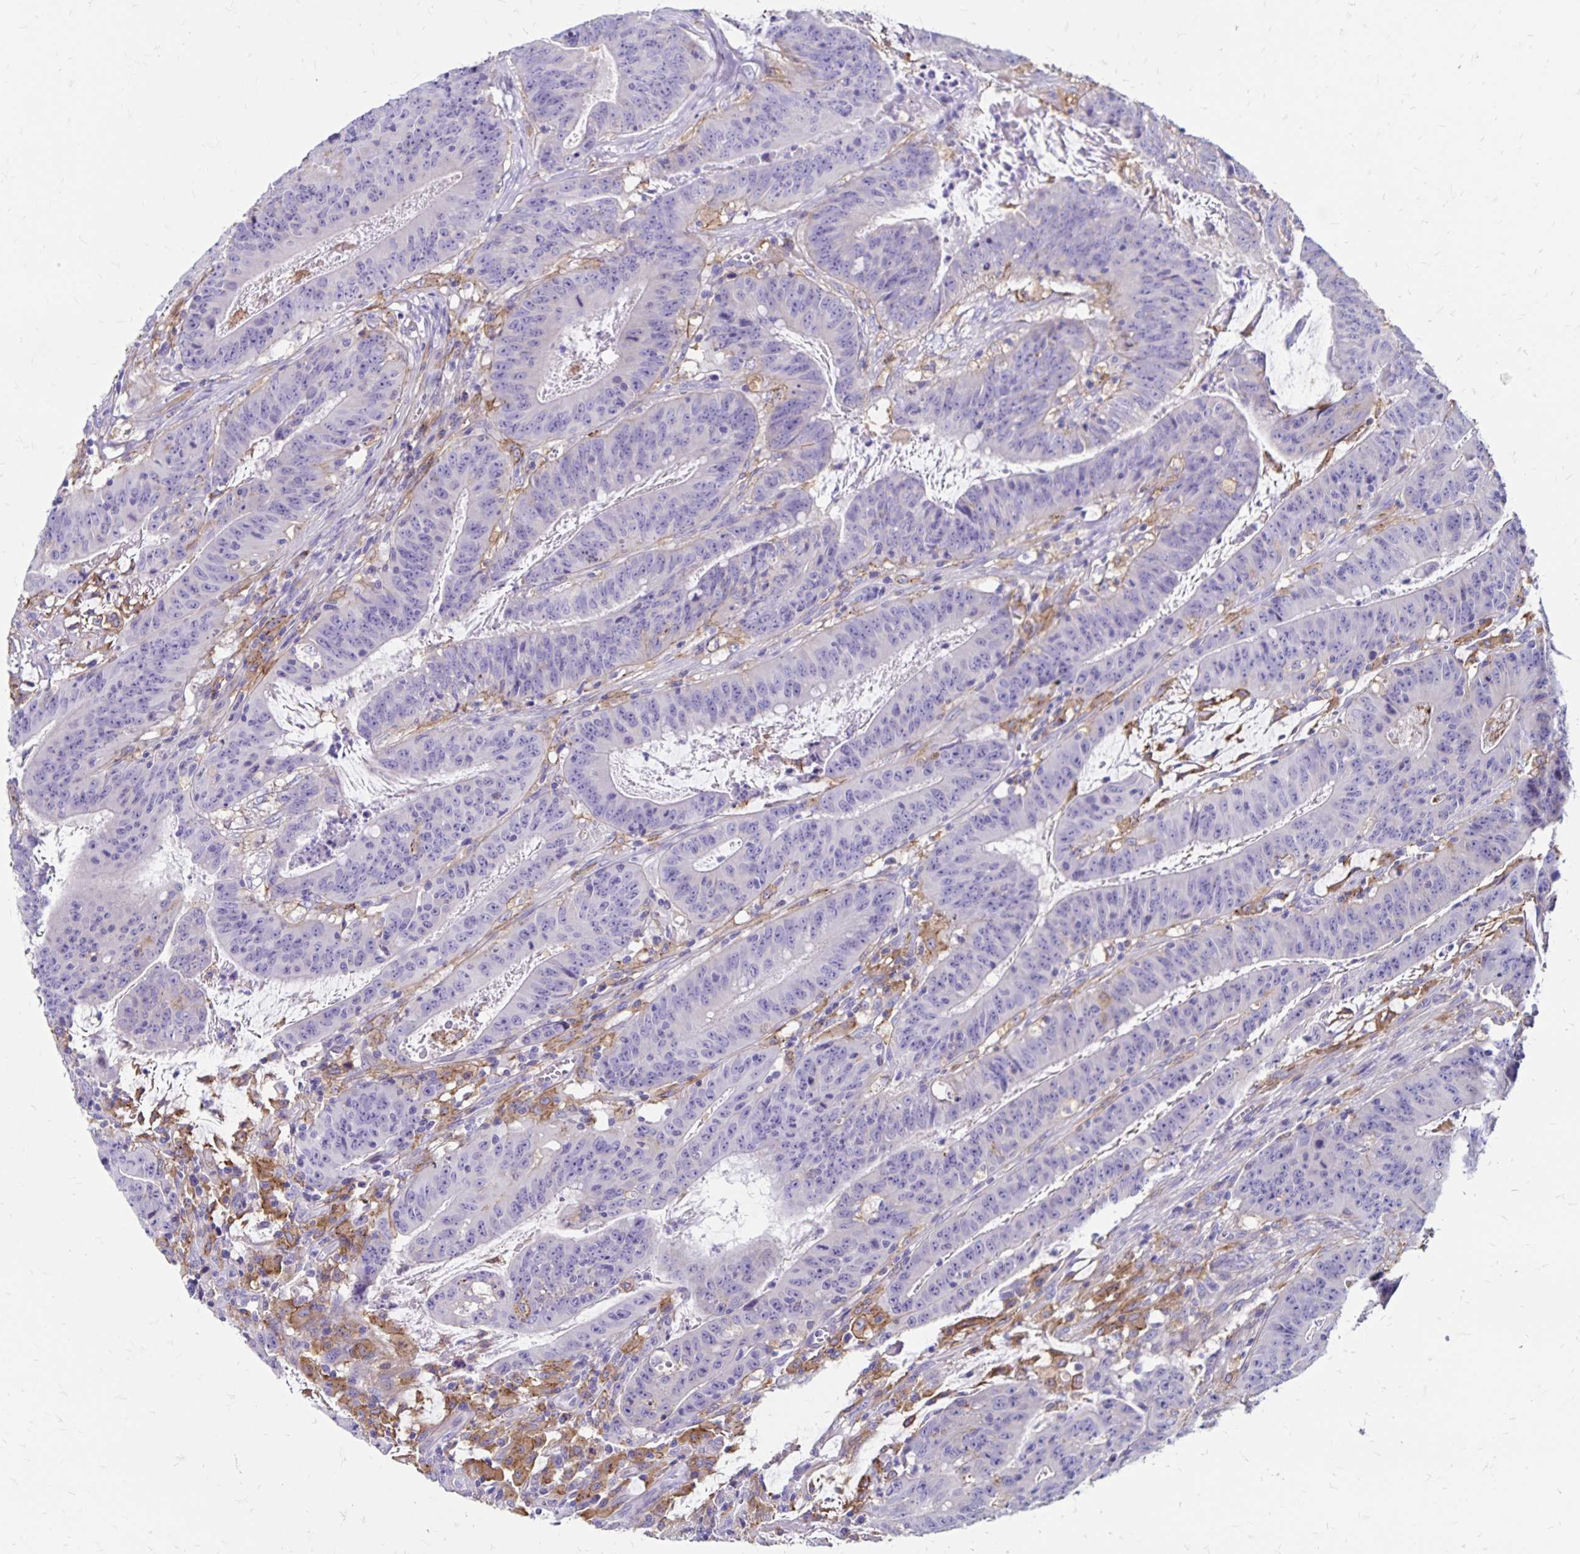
{"staining": {"intensity": "negative", "quantity": "none", "location": "none"}, "tissue": "colorectal cancer", "cell_type": "Tumor cells", "image_type": "cancer", "snomed": [{"axis": "morphology", "description": "Adenocarcinoma, NOS"}, {"axis": "topography", "description": "Colon"}], "caption": "Immunohistochemistry (IHC) photomicrograph of adenocarcinoma (colorectal) stained for a protein (brown), which exhibits no positivity in tumor cells. (DAB immunohistochemistry, high magnification).", "gene": "TNS3", "patient": {"sex": "male", "age": 33}}